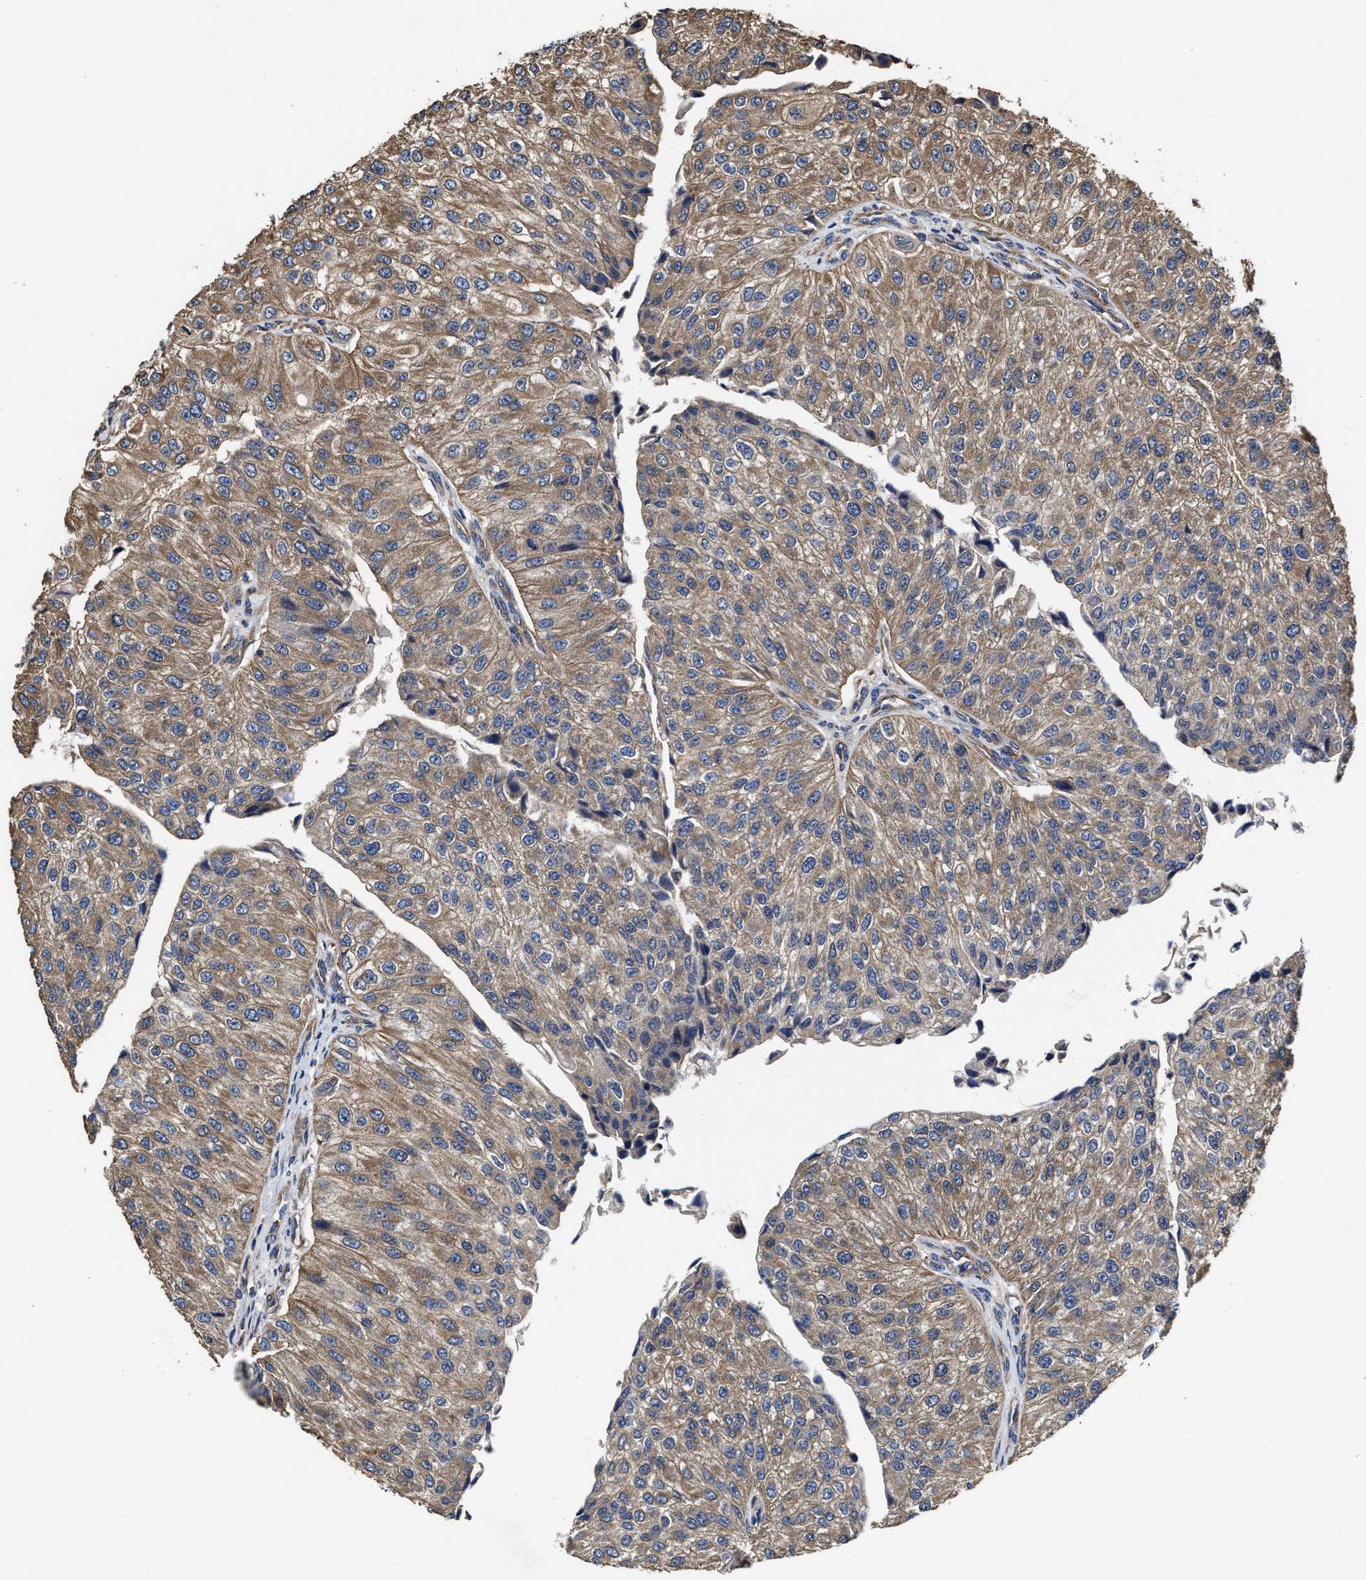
{"staining": {"intensity": "moderate", "quantity": ">75%", "location": "cytoplasmic/membranous"}, "tissue": "urothelial cancer", "cell_type": "Tumor cells", "image_type": "cancer", "snomed": [{"axis": "morphology", "description": "Urothelial carcinoma, High grade"}, {"axis": "topography", "description": "Kidney"}, {"axis": "topography", "description": "Urinary bladder"}], "caption": "Urothelial cancer stained with DAB (3,3'-diaminobenzidine) immunohistochemistry (IHC) displays medium levels of moderate cytoplasmic/membranous expression in about >75% of tumor cells. Using DAB (brown) and hematoxylin (blue) stains, captured at high magnification using brightfield microscopy.", "gene": "SFXN4", "patient": {"sex": "male", "age": 77}}